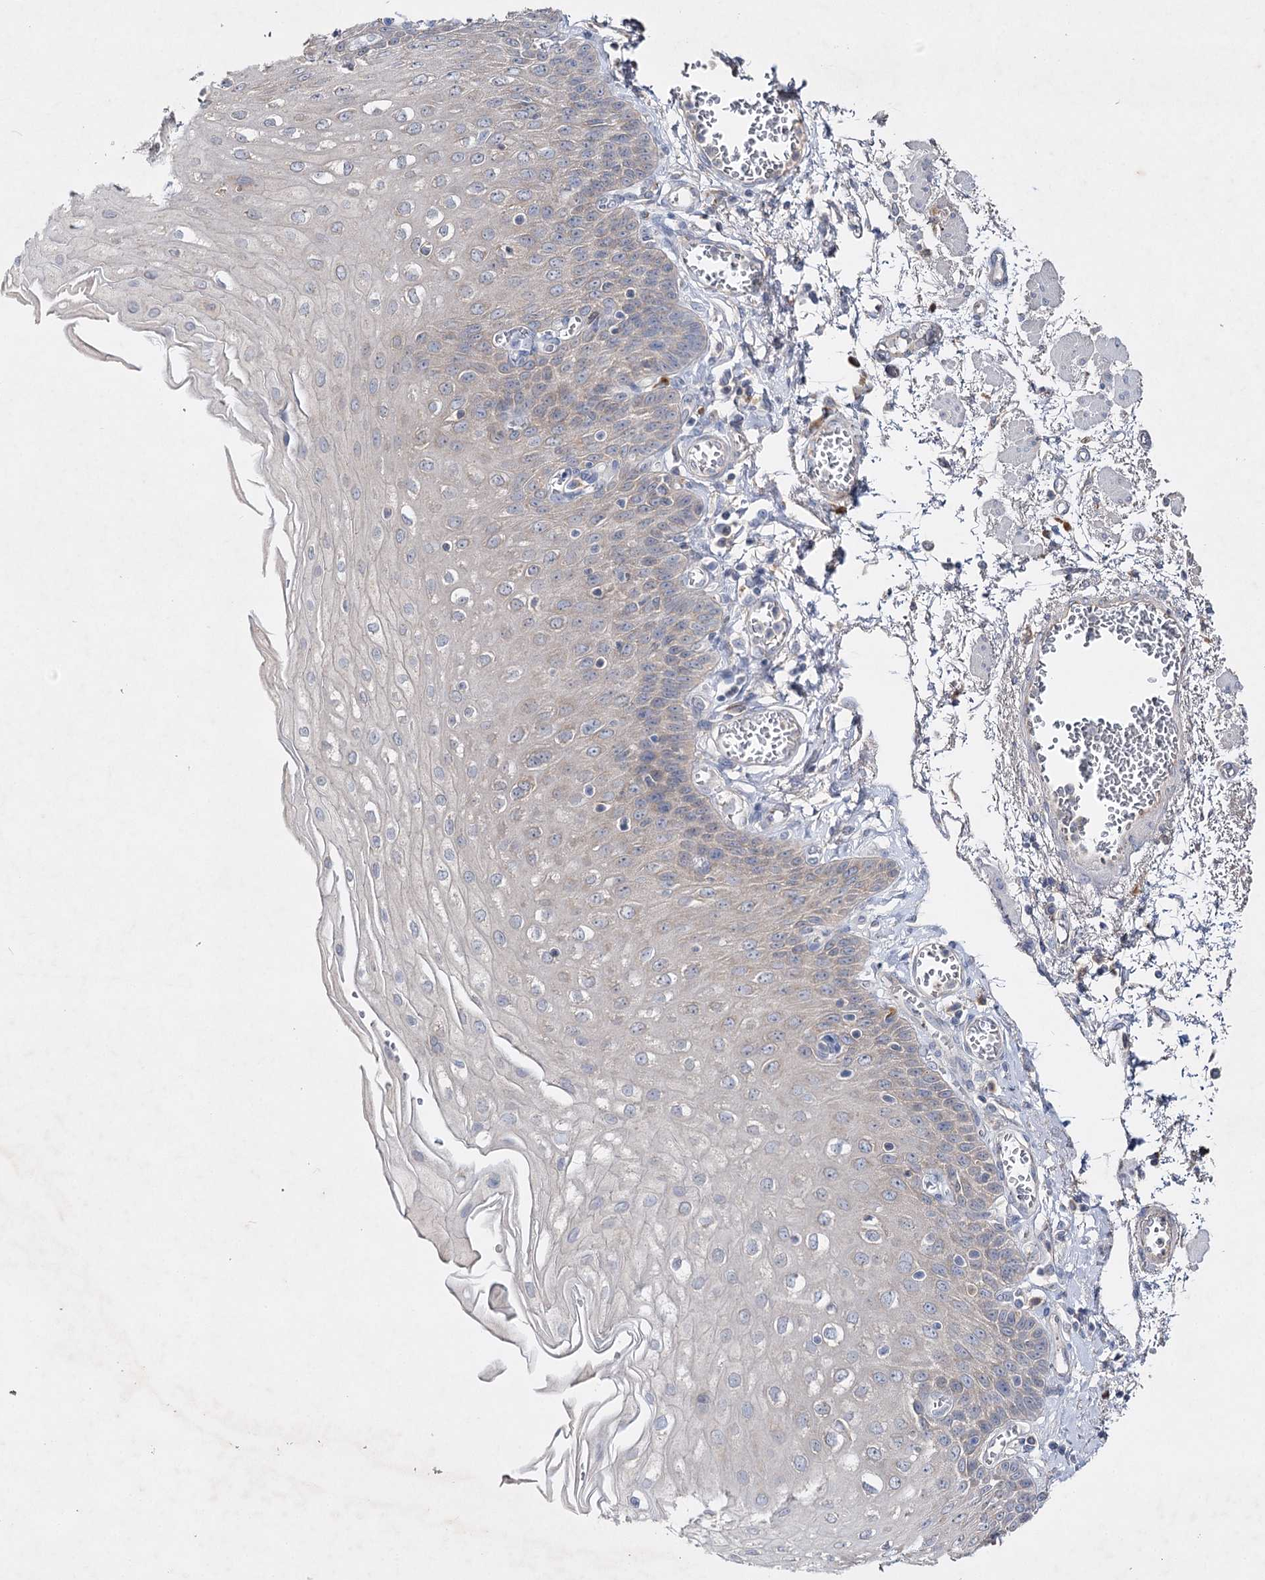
{"staining": {"intensity": "weak", "quantity": "25%-75%", "location": "cytoplasmic/membranous"}, "tissue": "esophagus", "cell_type": "Squamous epithelial cells", "image_type": "normal", "snomed": [{"axis": "morphology", "description": "Normal tissue, NOS"}, {"axis": "topography", "description": "Esophagus"}], "caption": "Esophagus stained with a brown dye displays weak cytoplasmic/membranous positive expression in approximately 25%-75% of squamous epithelial cells.", "gene": "IL1RAP", "patient": {"sex": "male", "age": 81}}